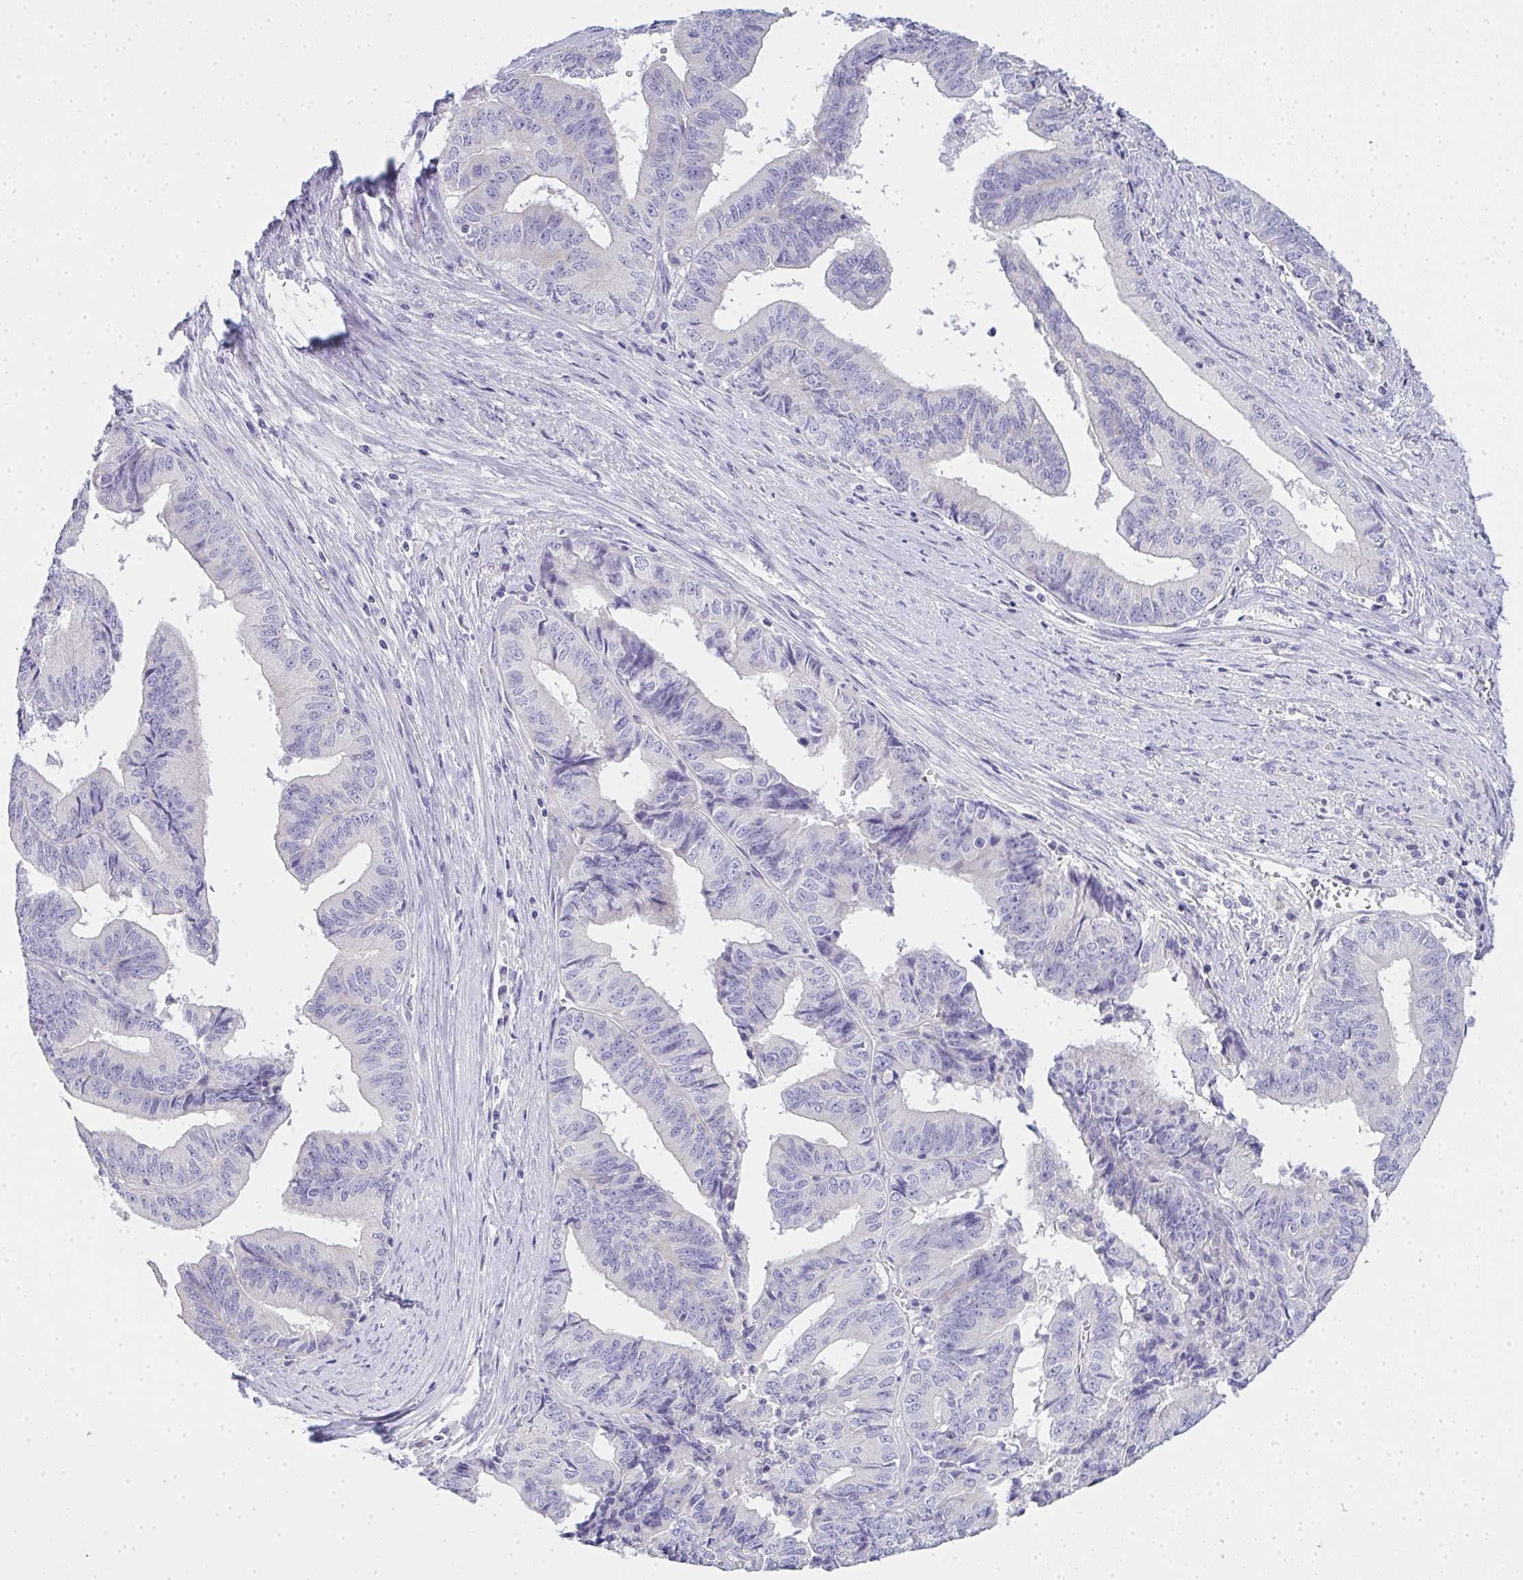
{"staining": {"intensity": "negative", "quantity": "none", "location": "none"}, "tissue": "endometrial cancer", "cell_type": "Tumor cells", "image_type": "cancer", "snomed": [{"axis": "morphology", "description": "Adenocarcinoma, NOS"}, {"axis": "topography", "description": "Endometrium"}], "caption": "Human endometrial cancer stained for a protein using immunohistochemistry shows no staining in tumor cells.", "gene": "GSDMB", "patient": {"sex": "female", "age": 65}}